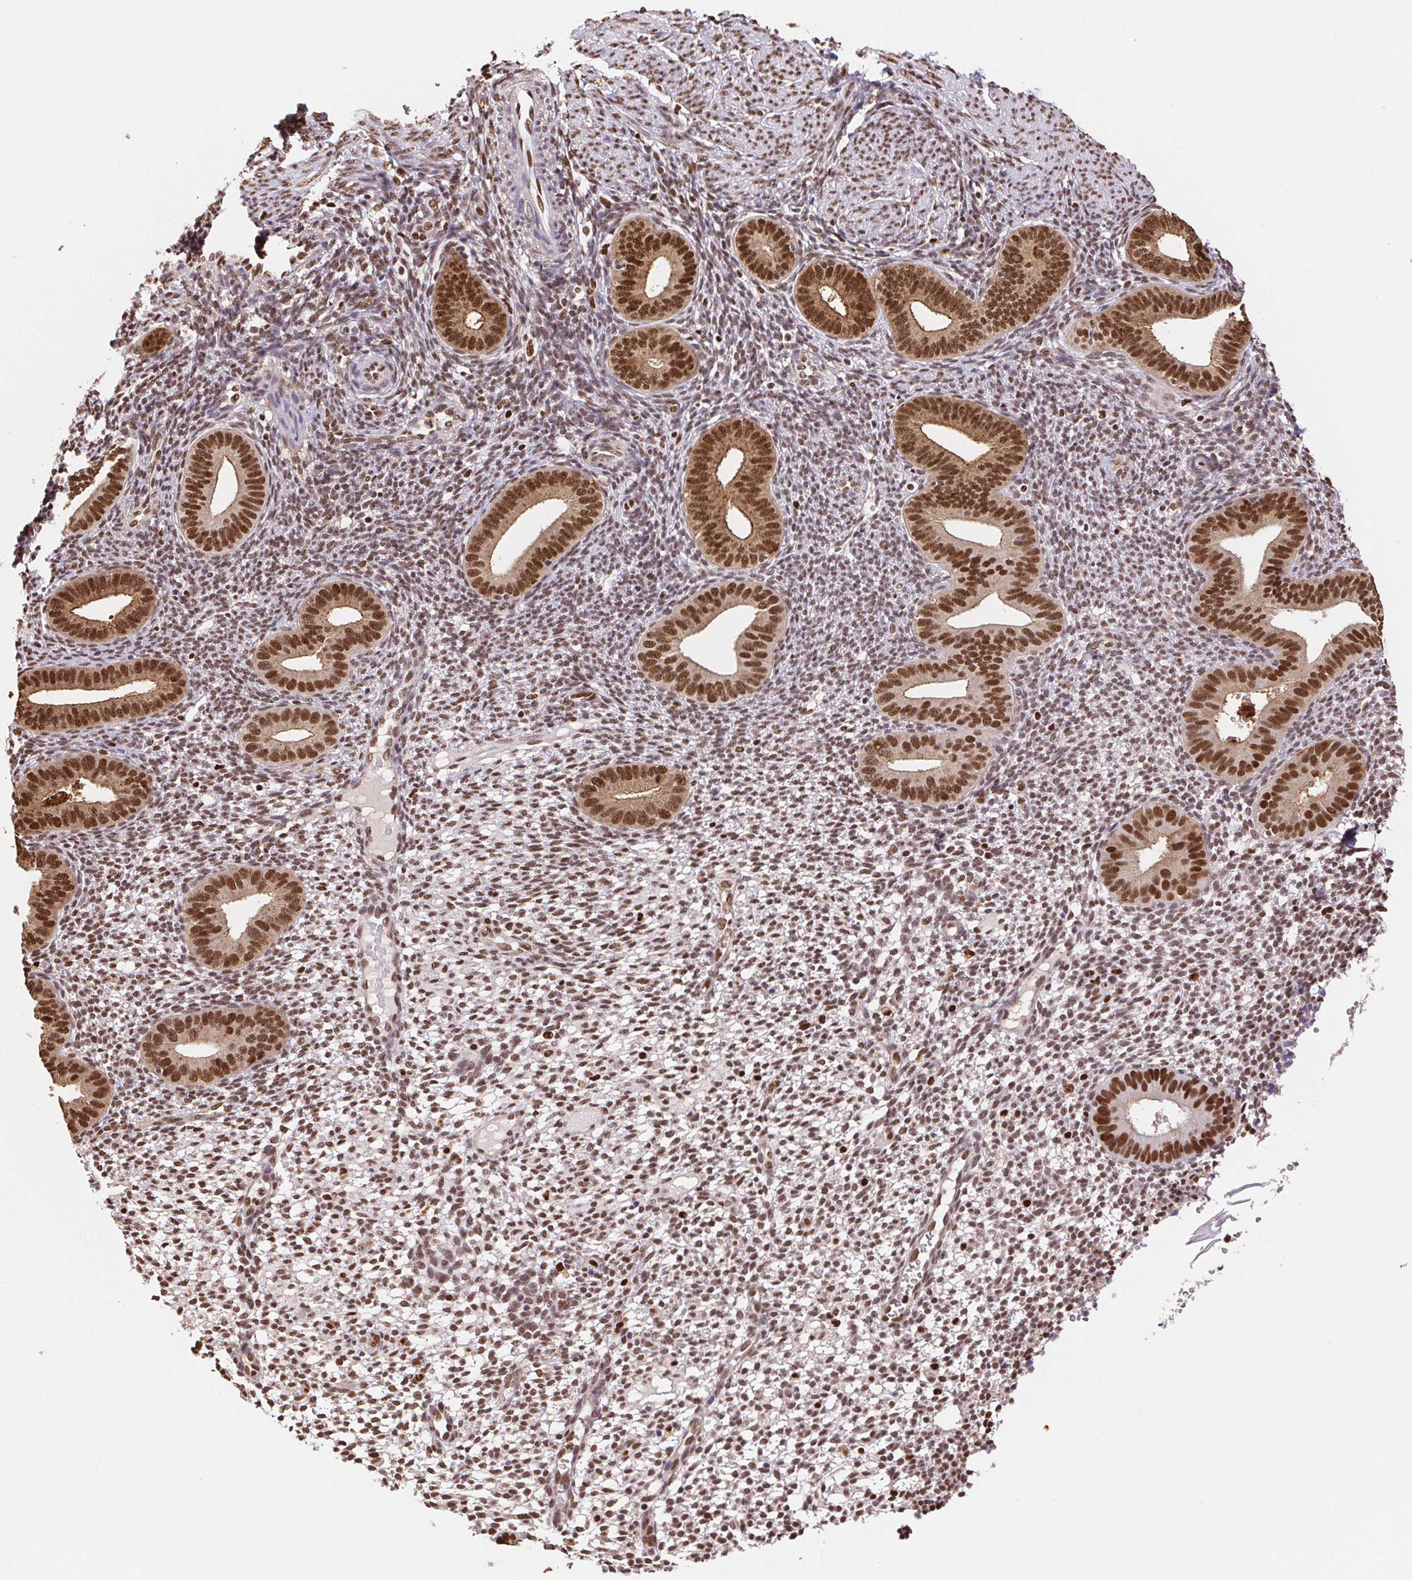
{"staining": {"intensity": "moderate", "quantity": ">75%", "location": "nuclear"}, "tissue": "endometrium", "cell_type": "Cells in endometrial stroma", "image_type": "normal", "snomed": [{"axis": "morphology", "description": "Normal tissue, NOS"}, {"axis": "topography", "description": "Endometrium"}], "caption": "Protein analysis of unremarkable endometrium exhibits moderate nuclear positivity in approximately >75% of cells in endometrial stroma.", "gene": "SETSIP", "patient": {"sex": "female", "age": 40}}